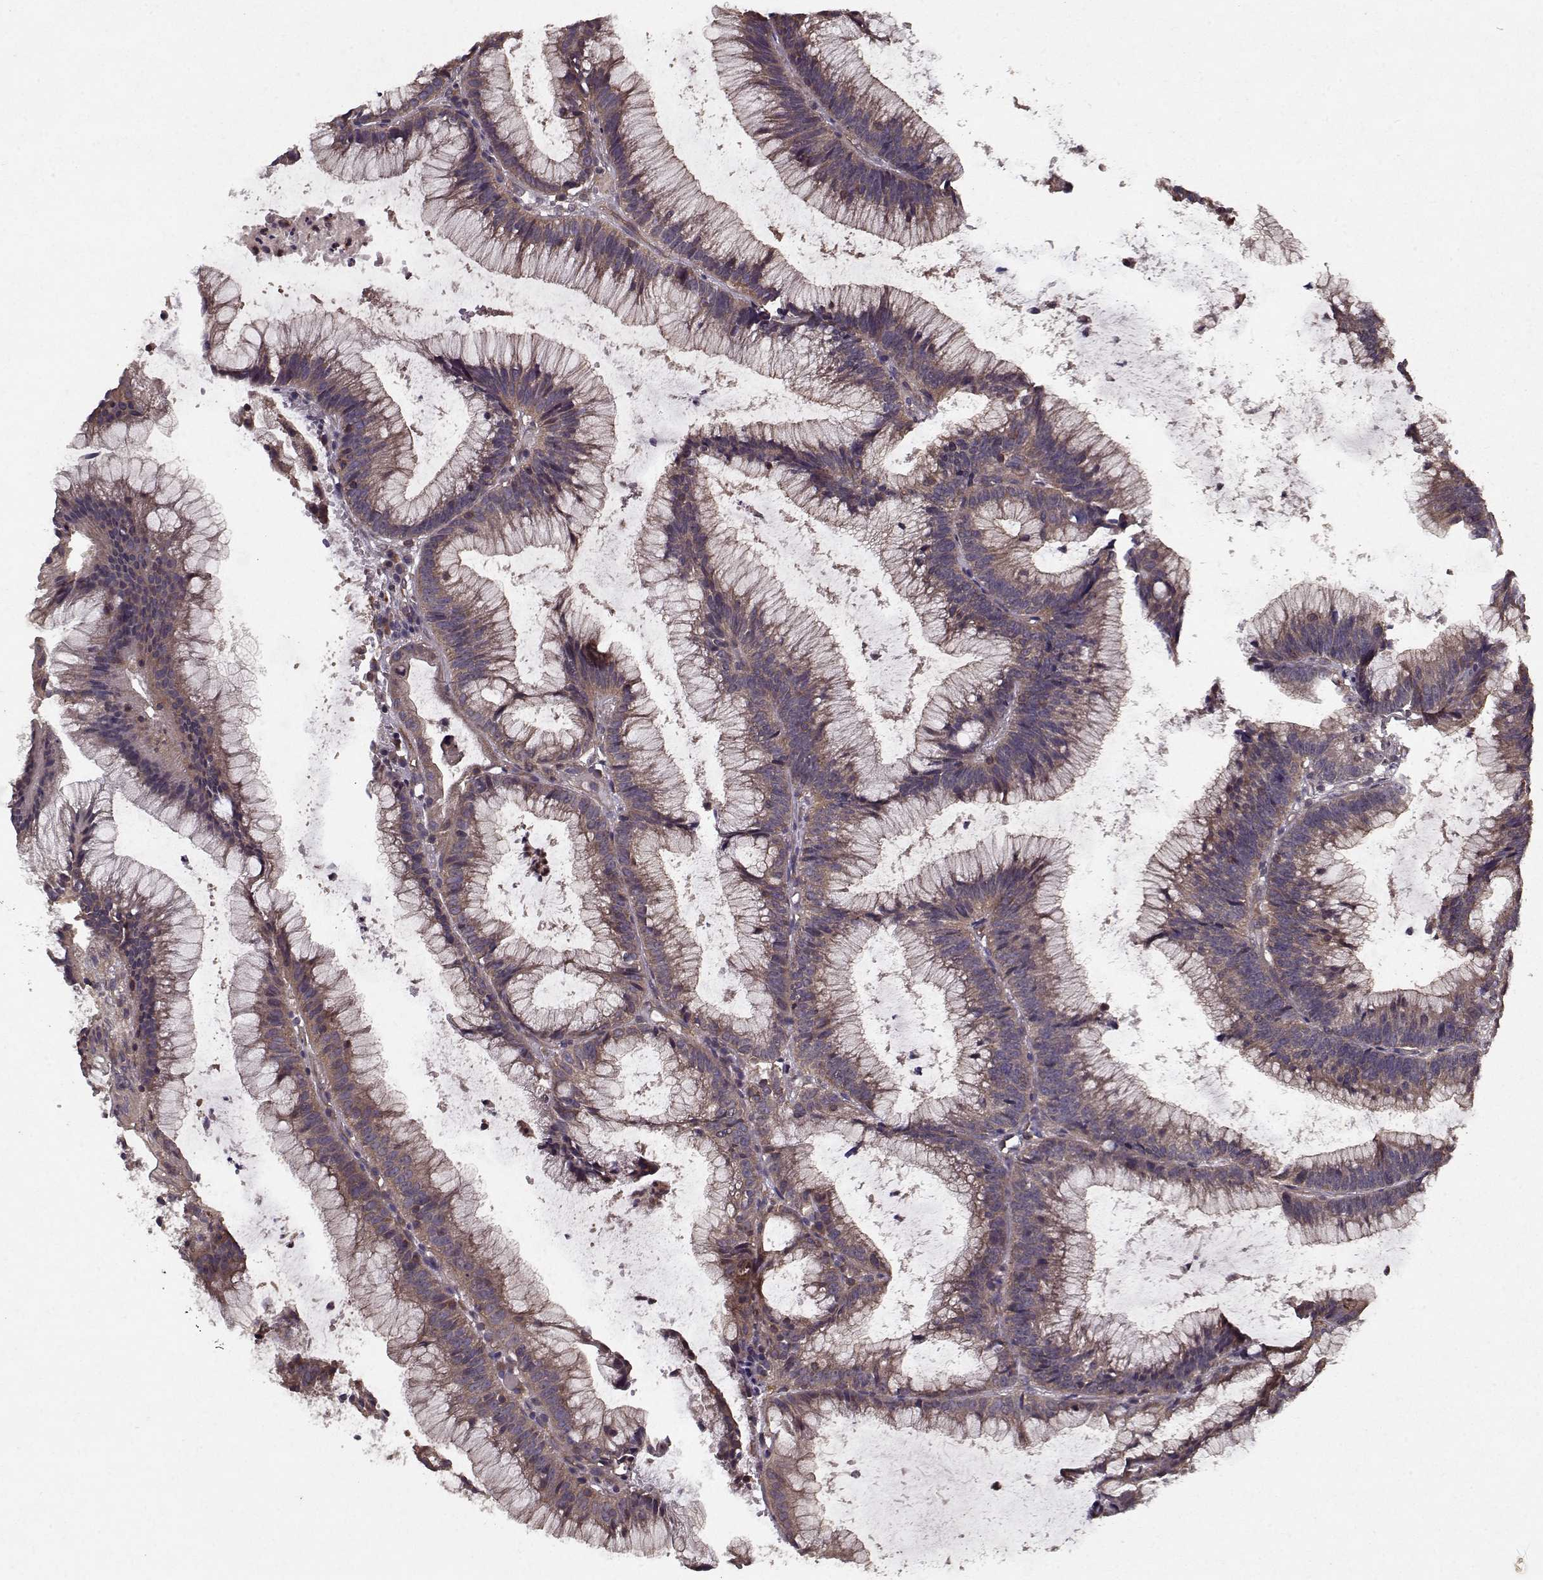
{"staining": {"intensity": "weak", "quantity": "25%-75%", "location": "cytoplasmic/membranous"}, "tissue": "colorectal cancer", "cell_type": "Tumor cells", "image_type": "cancer", "snomed": [{"axis": "morphology", "description": "Adenocarcinoma, NOS"}, {"axis": "topography", "description": "Colon"}], "caption": "The image shows staining of colorectal cancer (adenocarcinoma), revealing weak cytoplasmic/membranous protein expression (brown color) within tumor cells.", "gene": "PPP1R12A", "patient": {"sex": "female", "age": 78}}